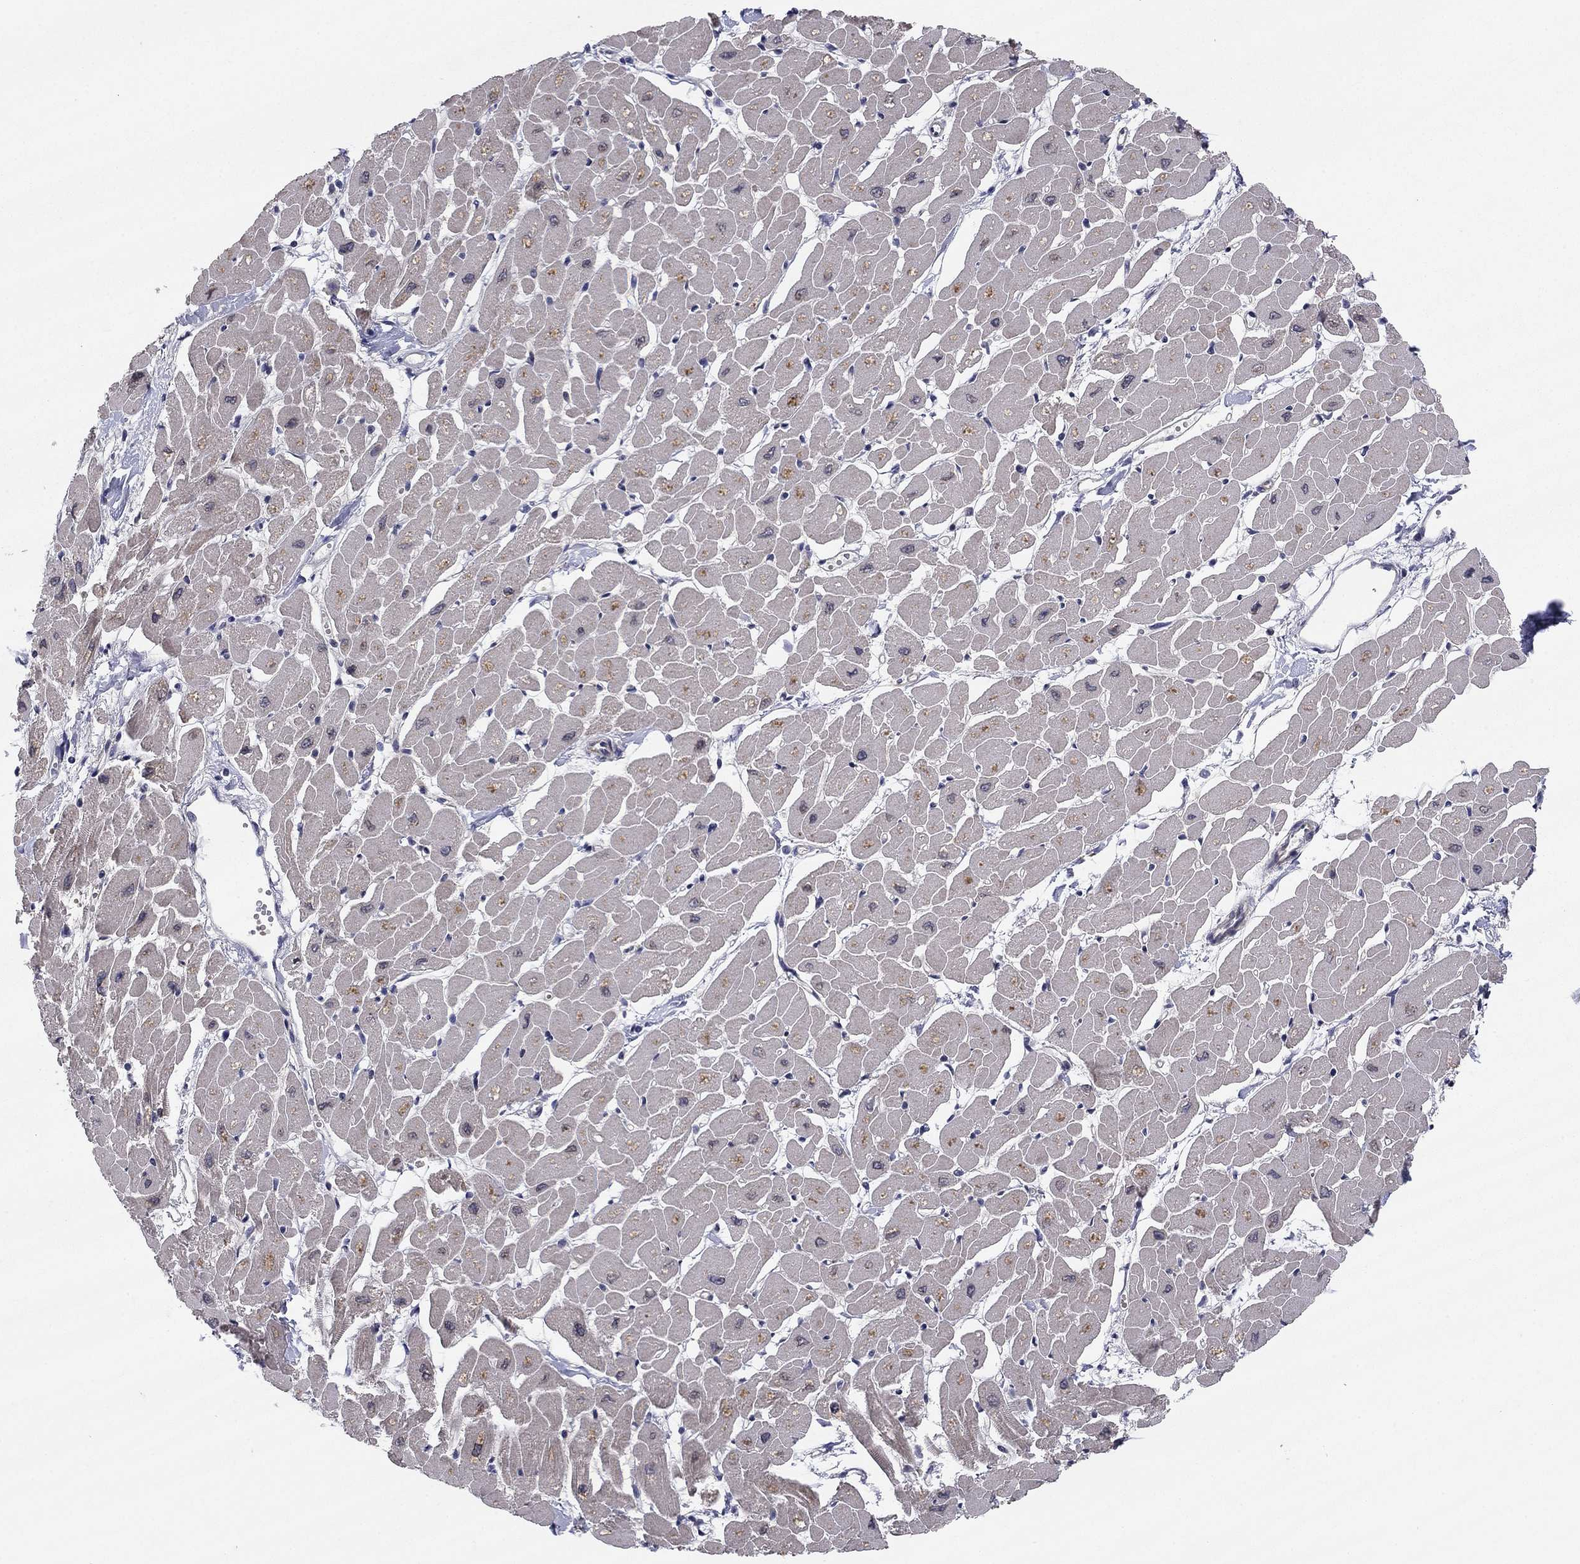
{"staining": {"intensity": "negative", "quantity": "none", "location": "none"}, "tissue": "heart muscle", "cell_type": "Cardiomyocytes", "image_type": "normal", "snomed": [{"axis": "morphology", "description": "Normal tissue, NOS"}, {"axis": "topography", "description": "Heart"}], "caption": "Immunohistochemical staining of benign human heart muscle displays no significant positivity in cardiomyocytes. (Stains: DAB (3,3'-diaminobenzidine) IHC with hematoxylin counter stain, Microscopy: brightfield microscopy at high magnification).", "gene": "BCL11A", "patient": {"sex": "male", "age": 57}}